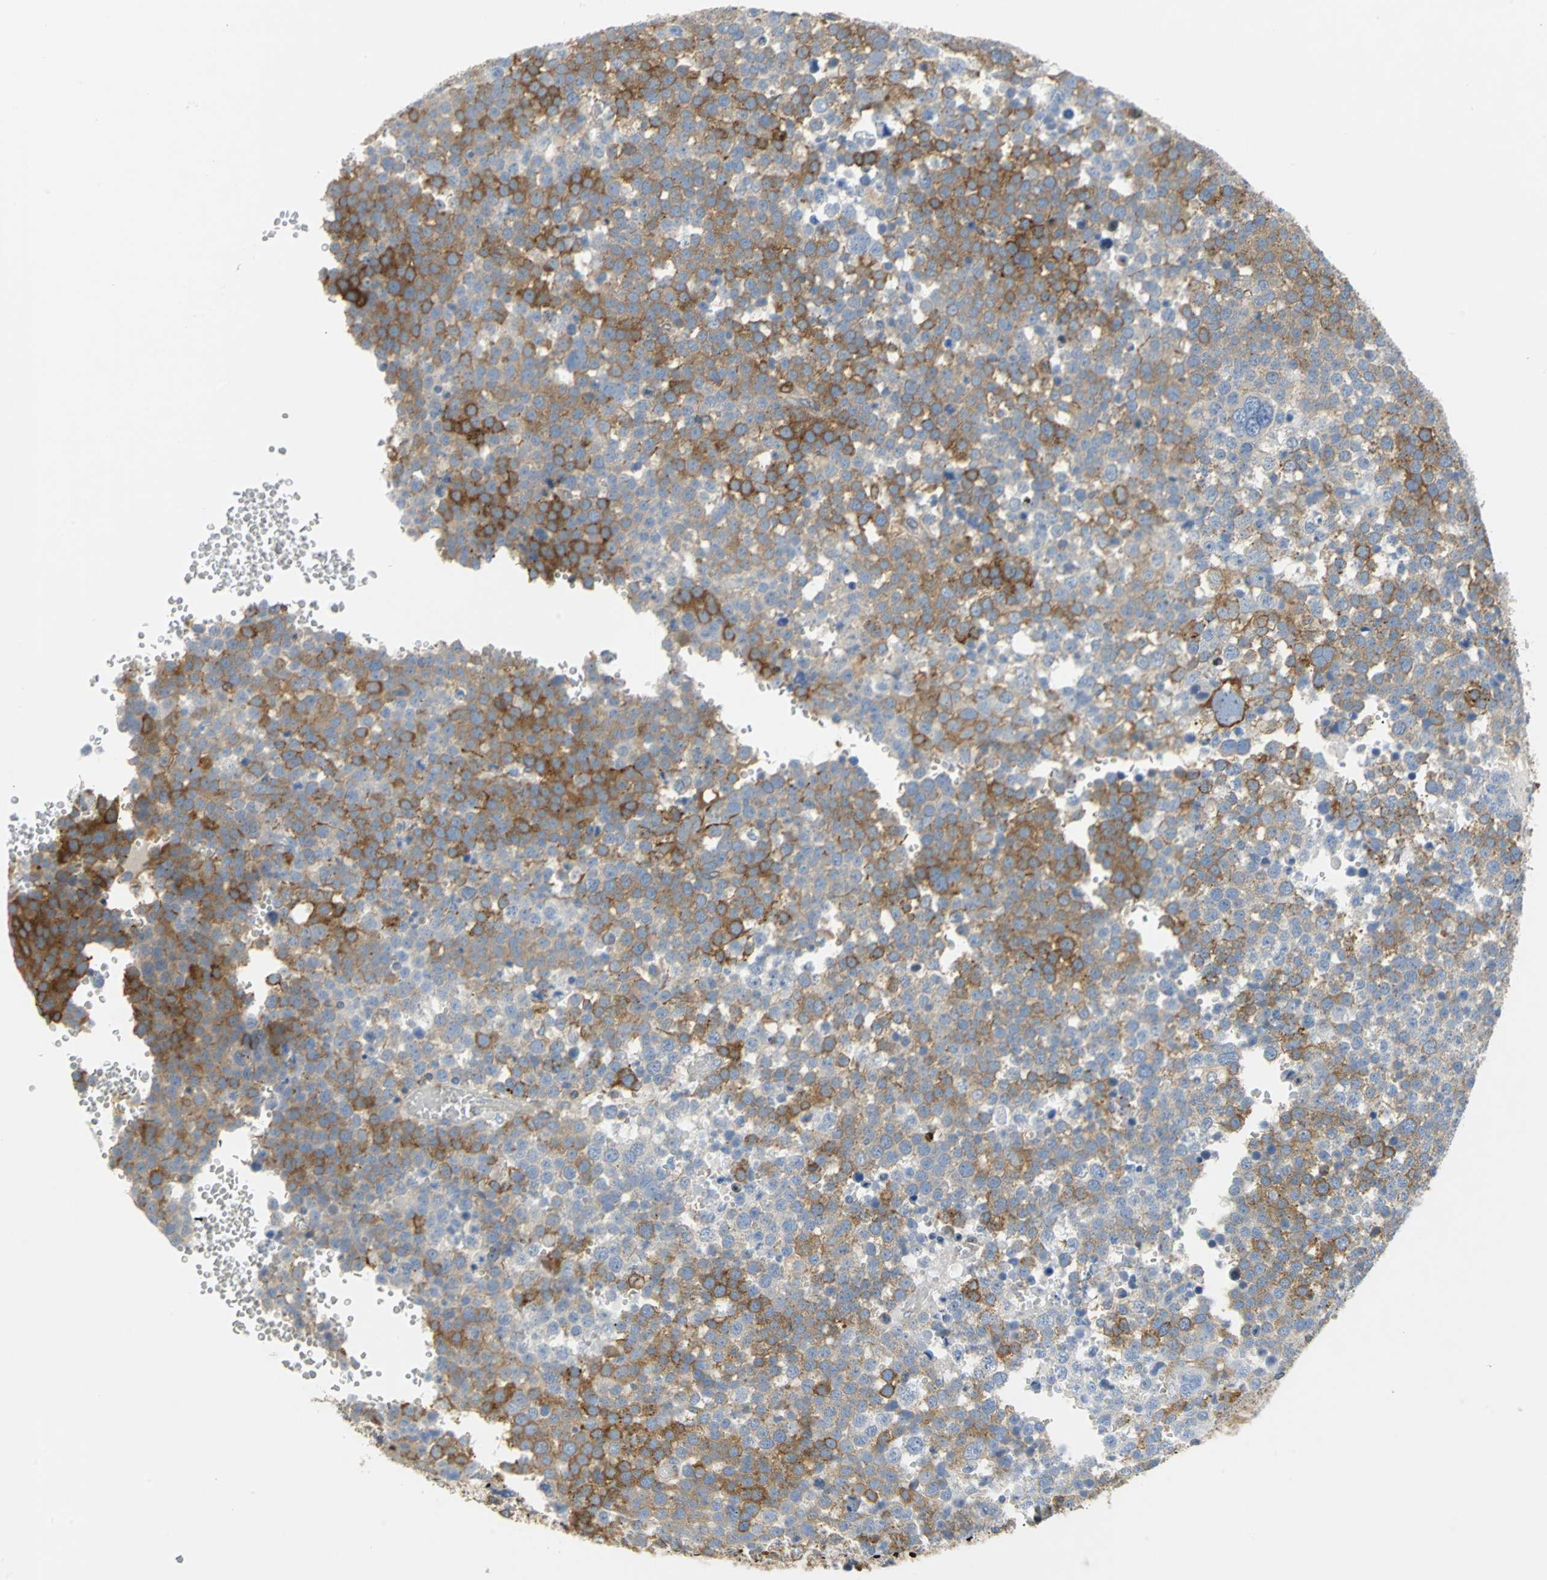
{"staining": {"intensity": "moderate", "quantity": ">75%", "location": "cytoplasmic/membranous"}, "tissue": "testis cancer", "cell_type": "Tumor cells", "image_type": "cancer", "snomed": [{"axis": "morphology", "description": "Seminoma, NOS"}, {"axis": "topography", "description": "Testis"}], "caption": "Testis seminoma stained with immunohistochemistry shows moderate cytoplasmic/membranous expression in approximately >75% of tumor cells. The protein of interest is stained brown, and the nuclei are stained in blue (DAB IHC with brightfield microscopy, high magnification).", "gene": "YBX1", "patient": {"sex": "male", "age": 71}}